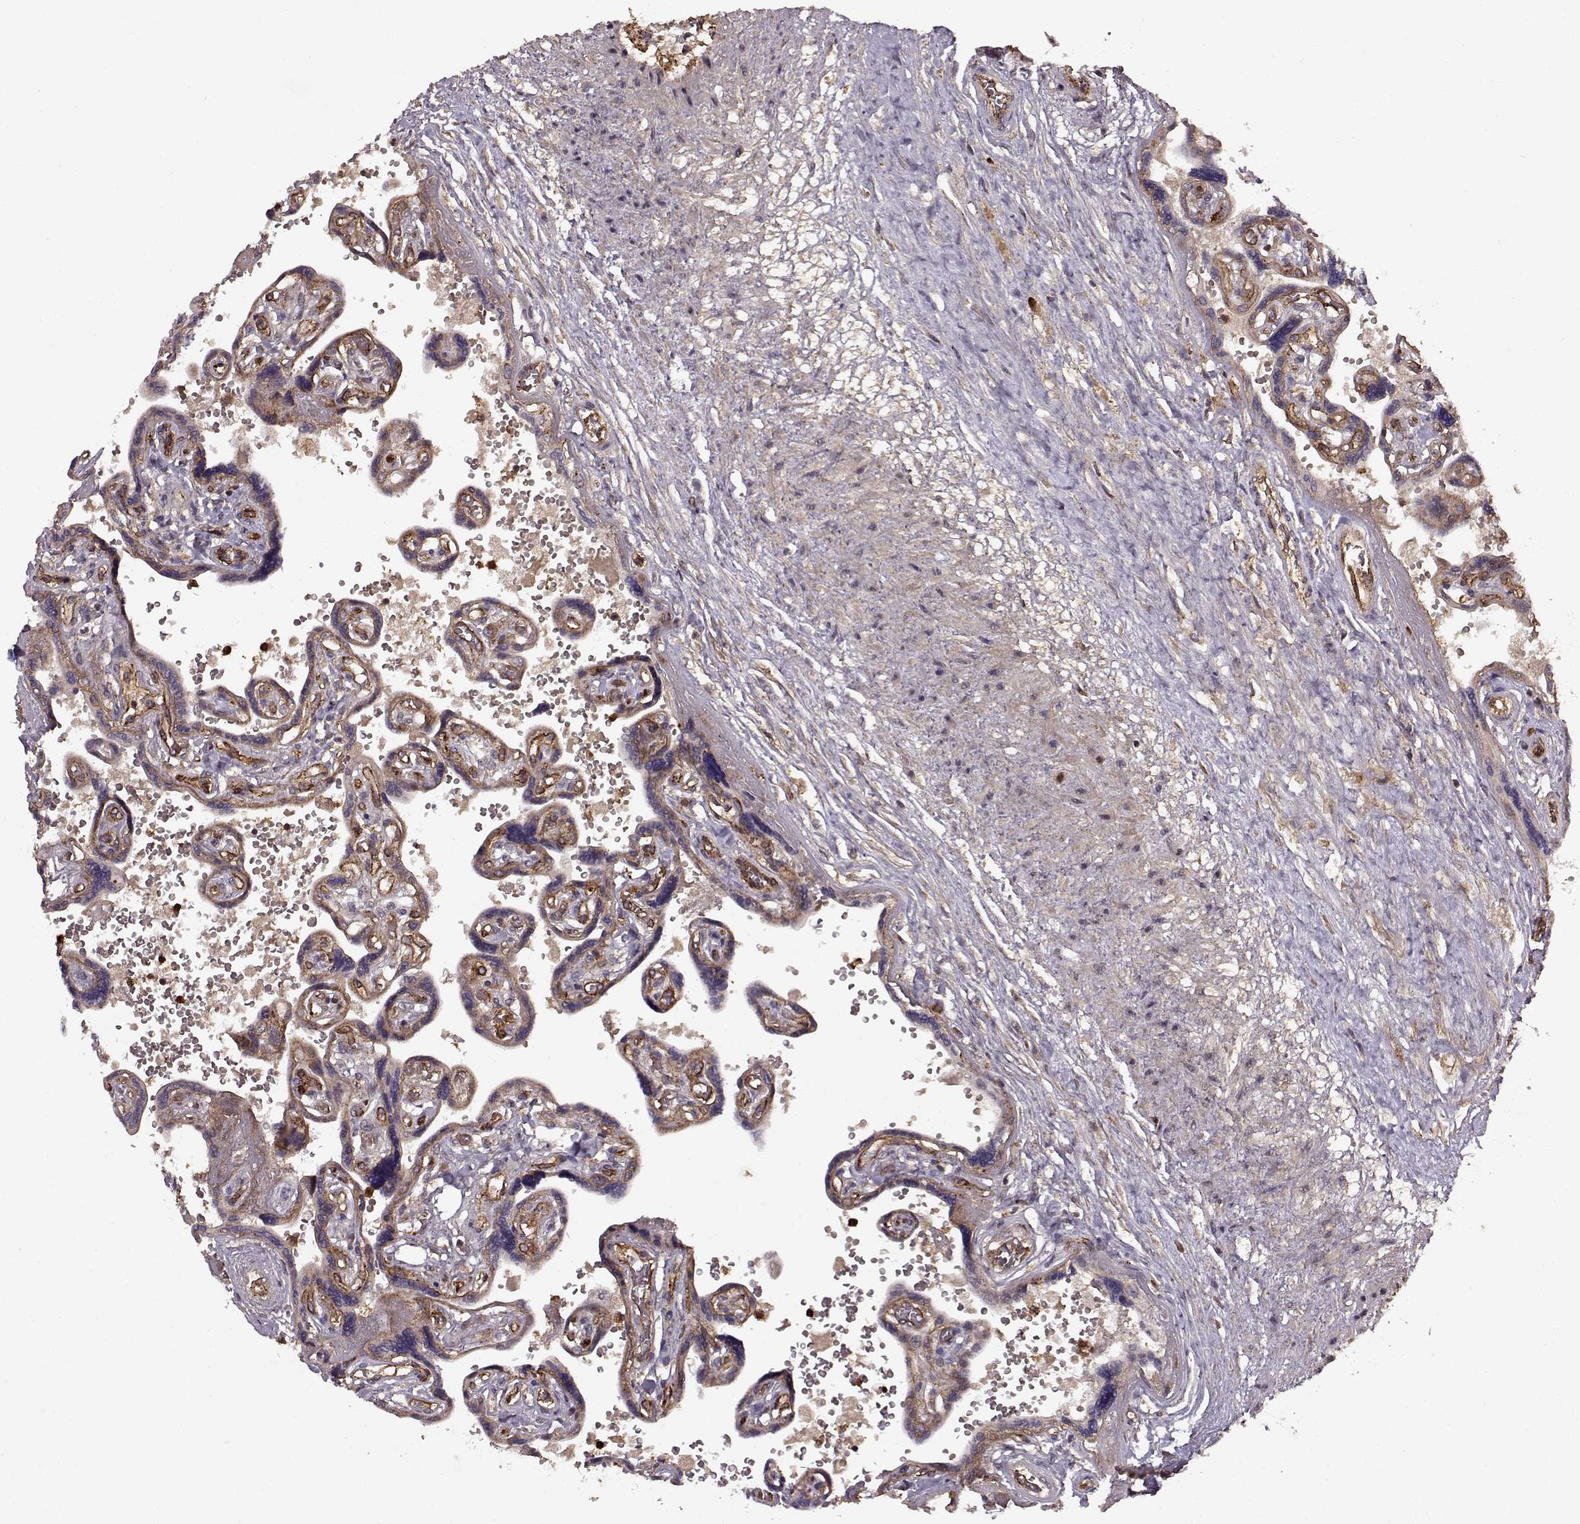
{"staining": {"intensity": "moderate", "quantity": "25%-75%", "location": "cytoplasmic/membranous"}, "tissue": "placenta", "cell_type": "Trophoblastic cells", "image_type": "normal", "snomed": [{"axis": "morphology", "description": "Normal tissue, NOS"}, {"axis": "topography", "description": "Placenta"}], "caption": "A high-resolution micrograph shows immunohistochemistry (IHC) staining of benign placenta, which displays moderate cytoplasmic/membranous positivity in about 25%-75% of trophoblastic cells.", "gene": "IFRD2", "patient": {"sex": "female", "age": 32}}